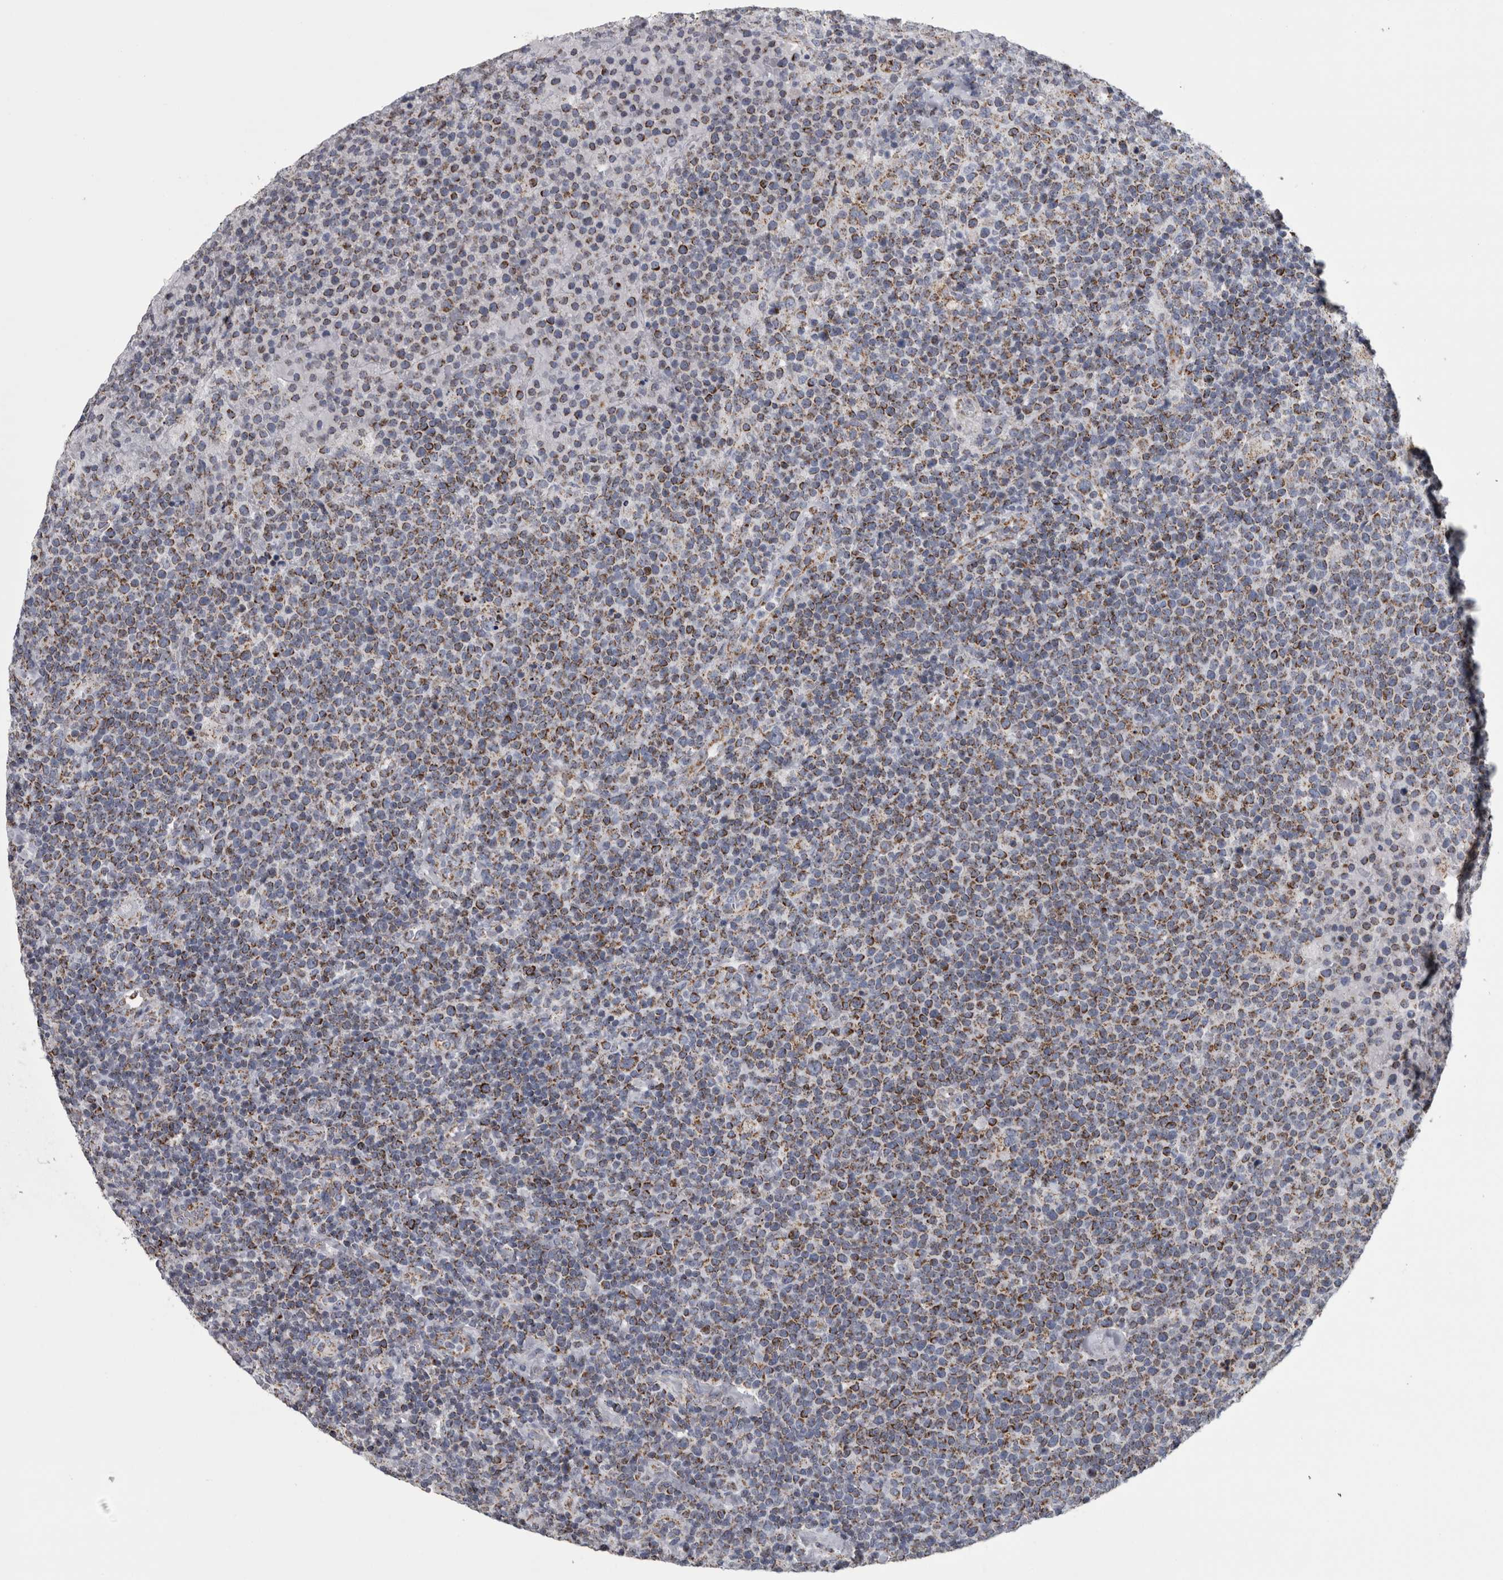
{"staining": {"intensity": "moderate", "quantity": ">75%", "location": "cytoplasmic/membranous"}, "tissue": "lymphoma", "cell_type": "Tumor cells", "image_type": "cancer", "snomed": [{"axis": "morphology", "description": "Malignant lymphoma, non-Hodgkin's type, High grade"}, {"axis": "topography", "description": "Lymph node"}], "caption": "Immunohistochemical staining of human malignant lymphoma, non-Hodgkin's type (high-grade) displays medium levels of moderate cytoplasmic/membranous staining in approximately >75% of tumor cells.", "gene": "DBT", "patient": {"sex": "male", "age": 61}}